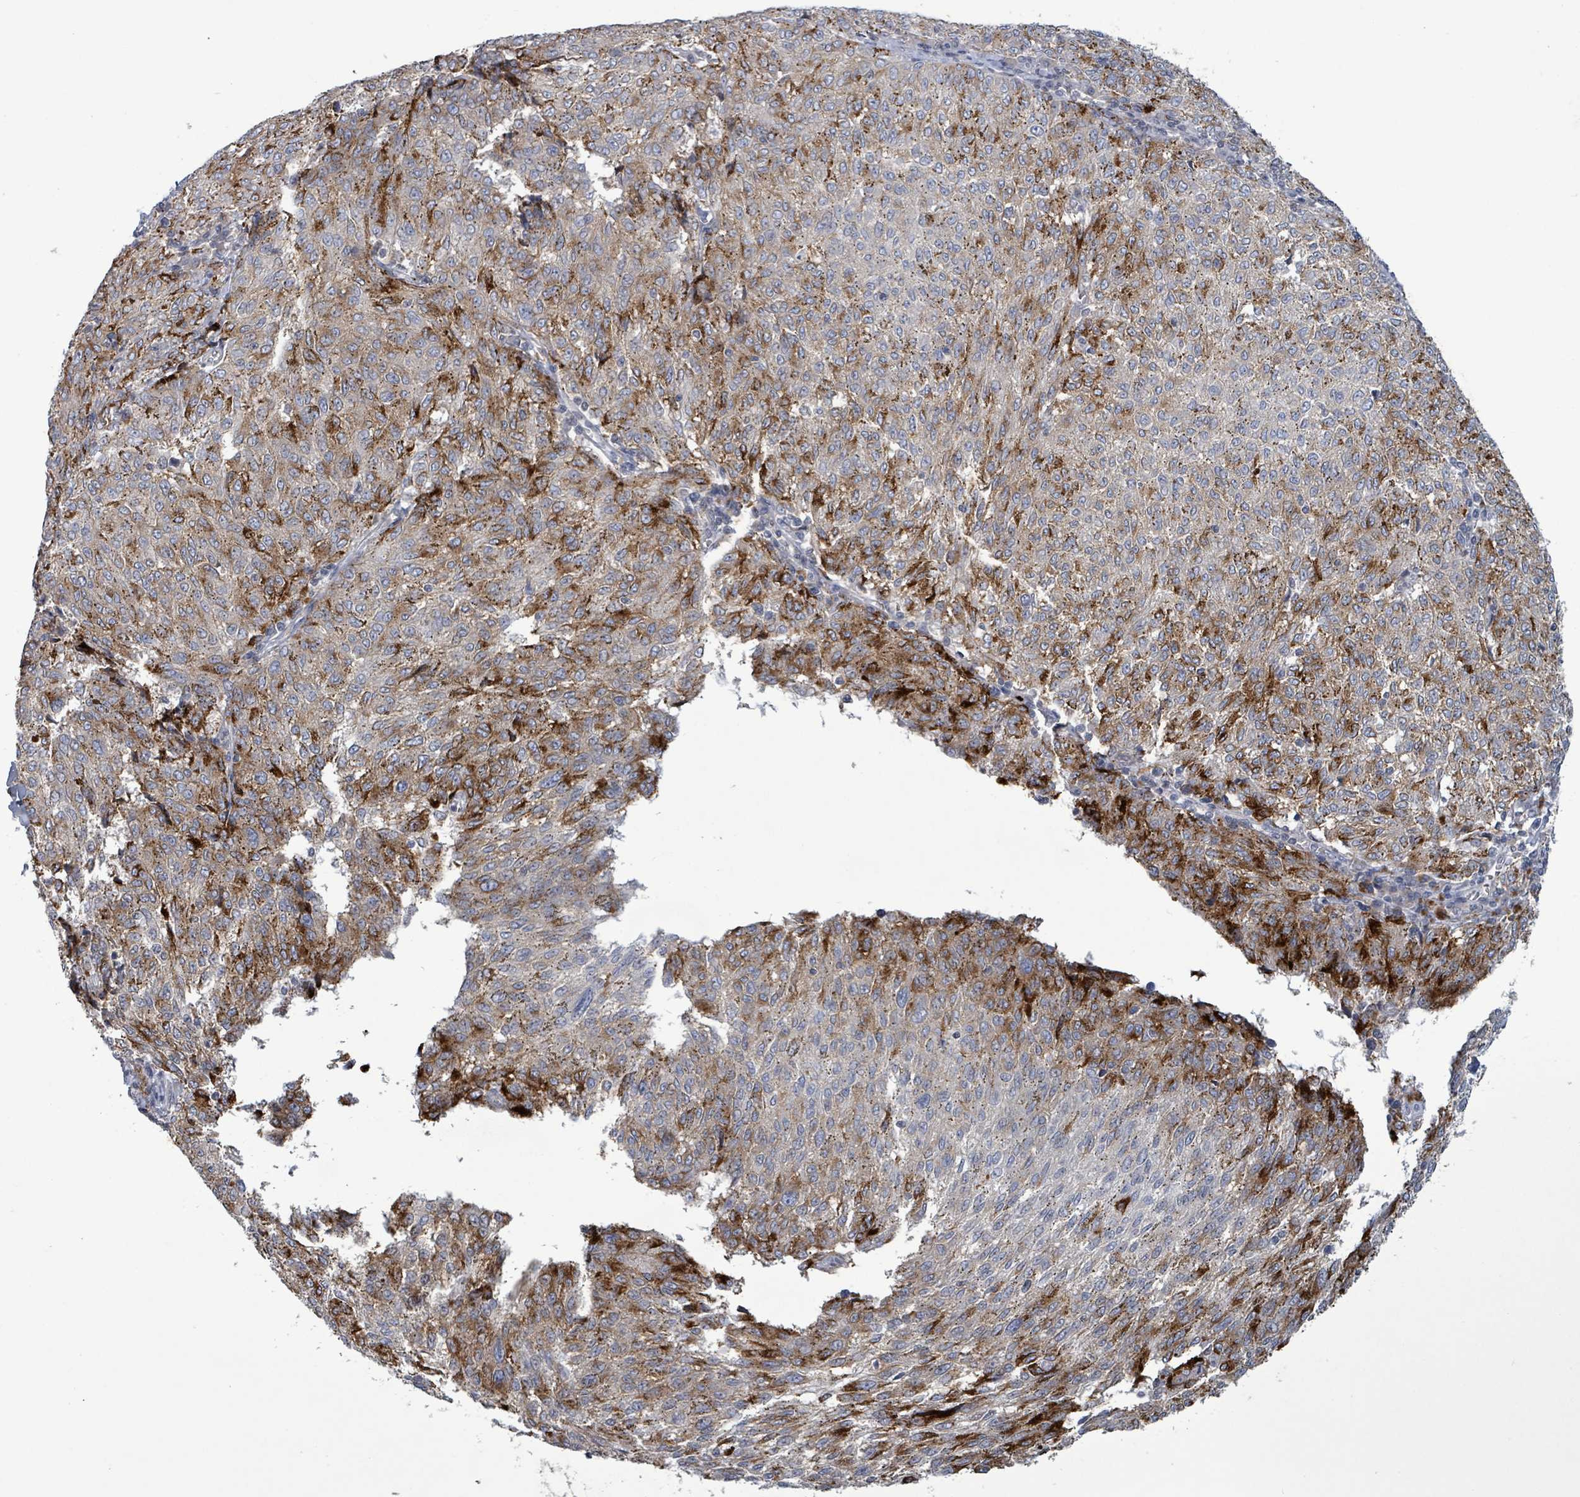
{"staining": {"intensity": "weak", "quantity": "25%-75%", "location": "cytoplasmic/membranous"}, "tissue": "melanoma", "cell_type": "Tumor cells", "image_type": "cancer", "snomed": [{"axis": "morphology", "description": "Malignant melanoma, NOS"}, {"axis": "topography", "description": "Skin"}], "caption": "There is low levels of weak cytoplasmic/membranous positivity in tumor cells of malignant melanoma, as demonstrated by immunohistochemical staining (brown color).", "gene": "GRM8", "patient": {"sex": "female", "age": 72}}